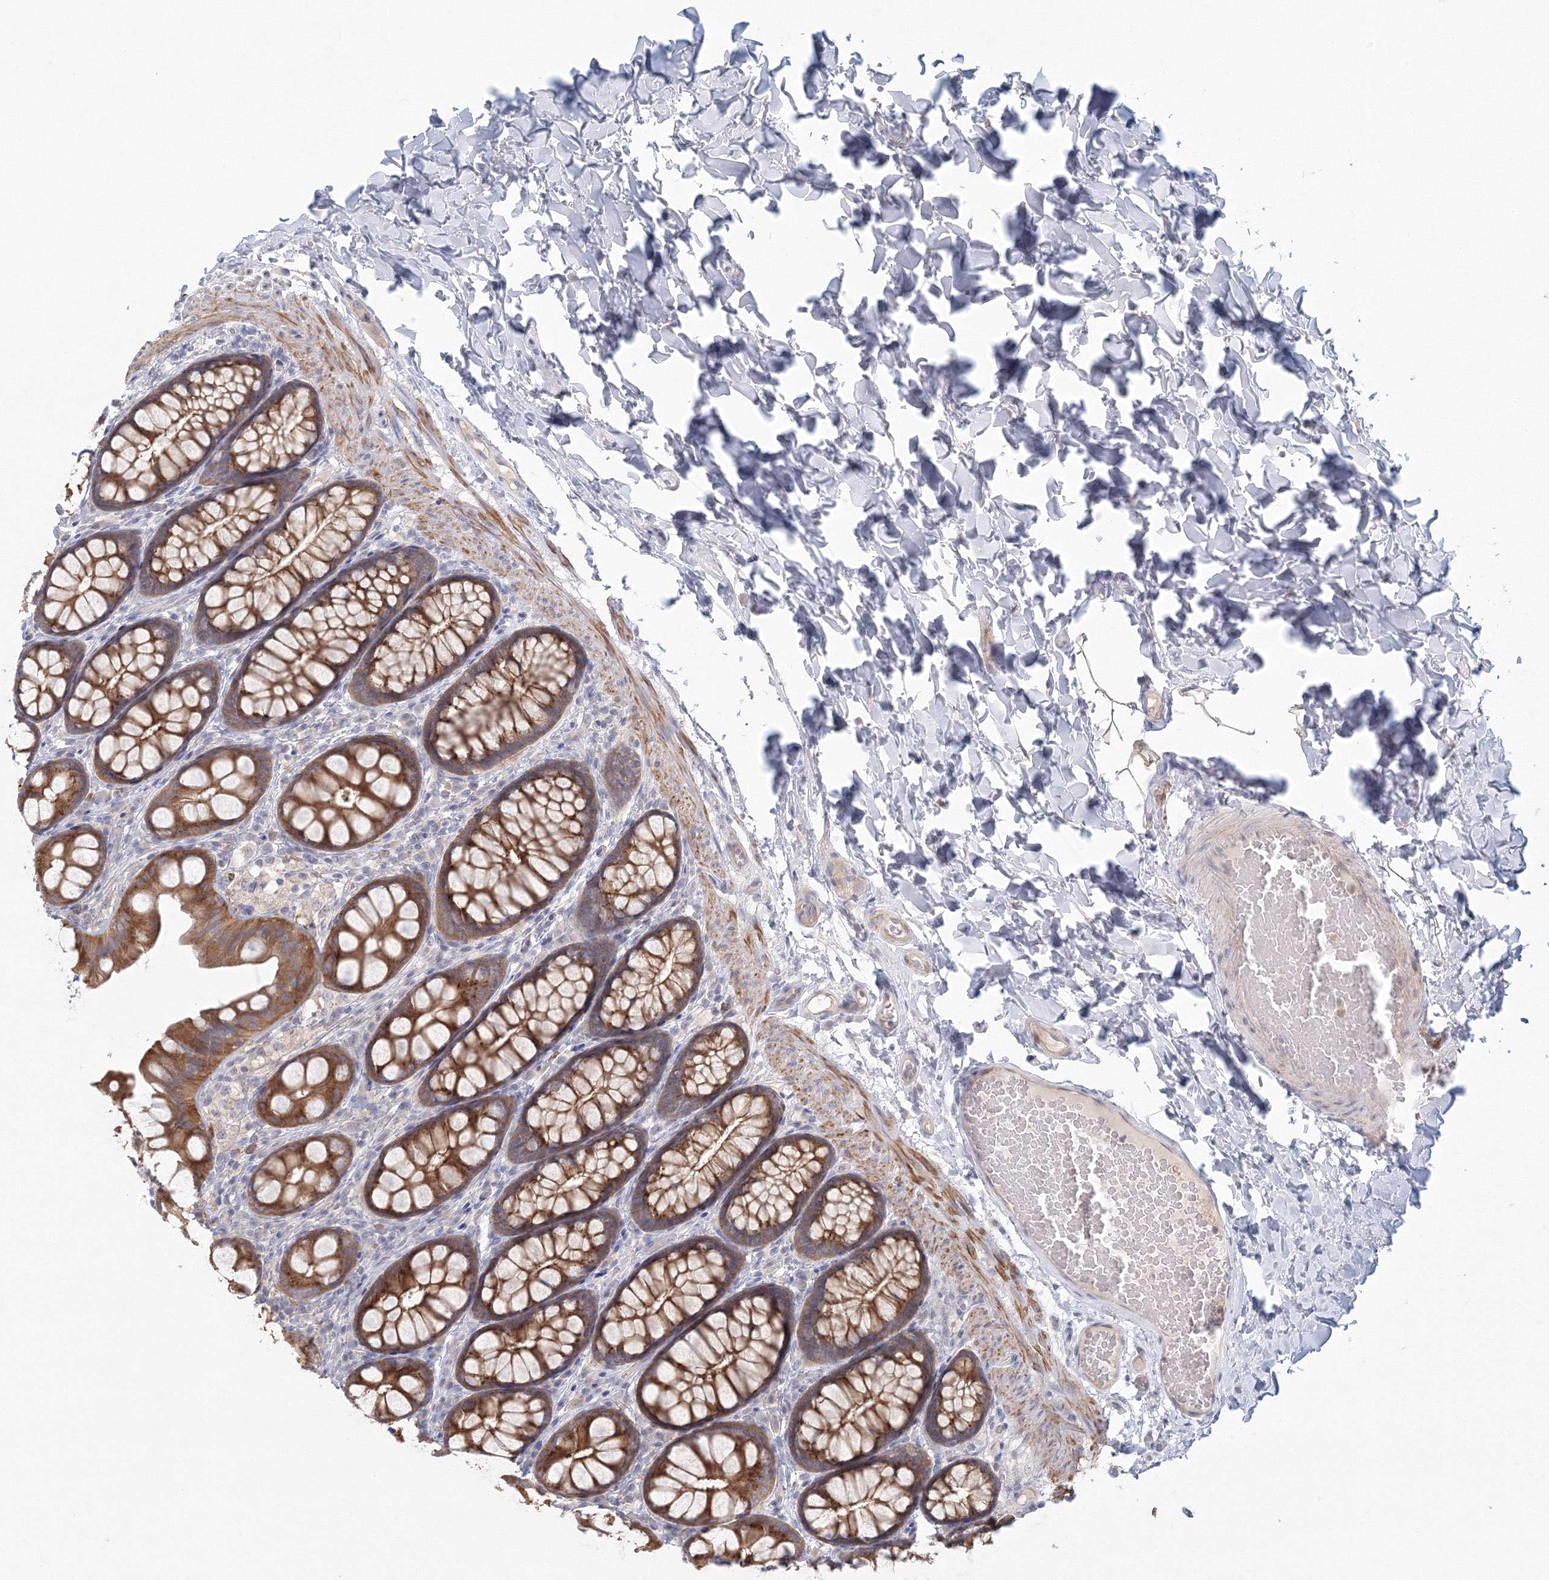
{"staining": {"intensity": "weak", "quantity": "25%-75%", "location": "cytoplasmic/membranous"}, "tissue": "colon", "cell_type": "Endothelial cells", "image_type": "normal", "snomed": [{"axis": "morphology", "description": "Normal tissue, NOS"}, {"axis": "topography", "description": "Colon"}], "caption": "Brown immunohistochemical staining in normal colon shows weak cytoplasmic/membranous staining in approximately 25%-75% of endothelial cells.", "gene": "TACC2", "patient": {"sex": "male", "age": 47}}